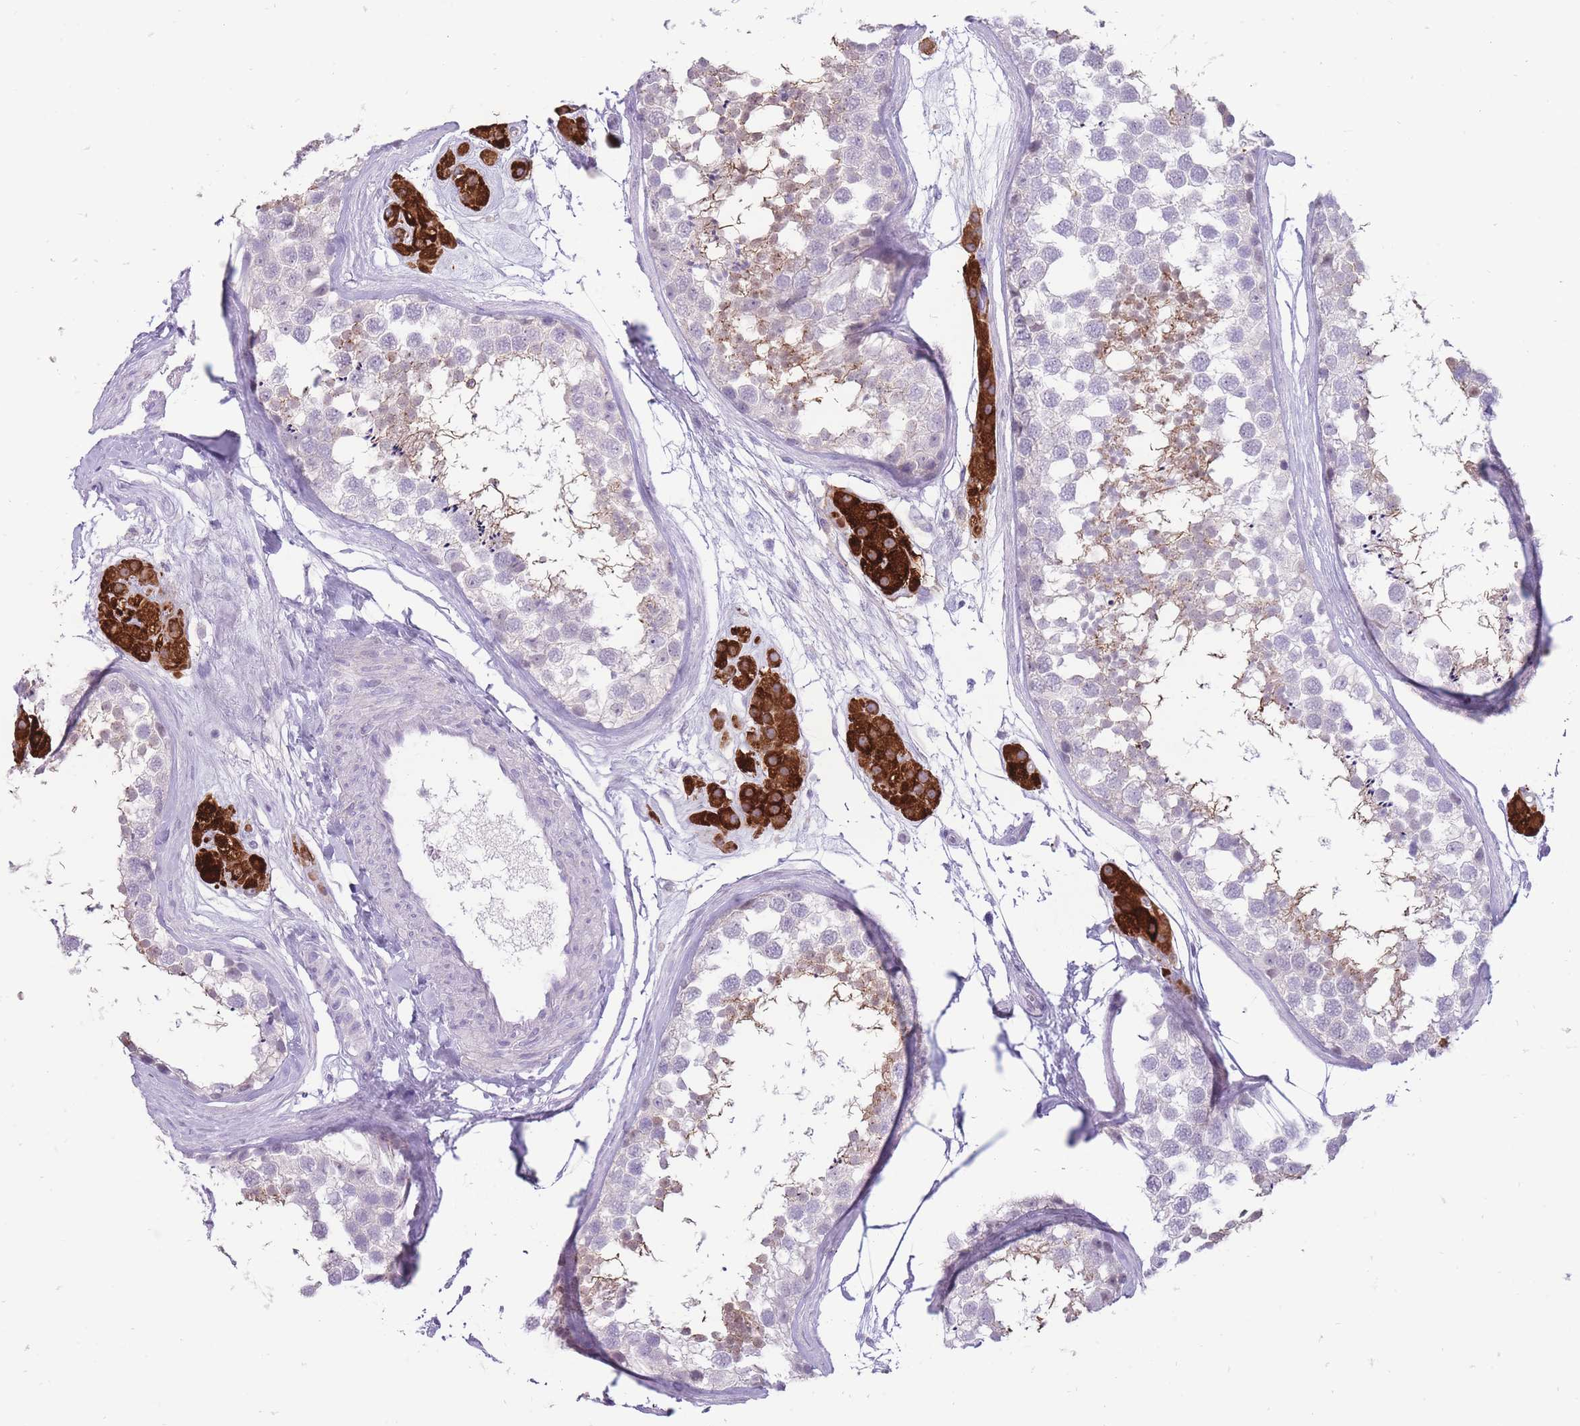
{"staining": {"intensity": "negative", "quantity": "none", "location": "none"}, "tissue": "testis", "cell_type": "Cells in seminiferous ducts", "image_type": "normal", "snomed": [{"axis": "morphology", "description": "Normal tissue, NOS"}, {"axis": "topography", "description": "Testis"}], "caption": "Cells in seminiferous ducts are negative for protein expression in normal human testis.", "gene": "ERICH4", "patient": {"sex": "male", "age": 56}}